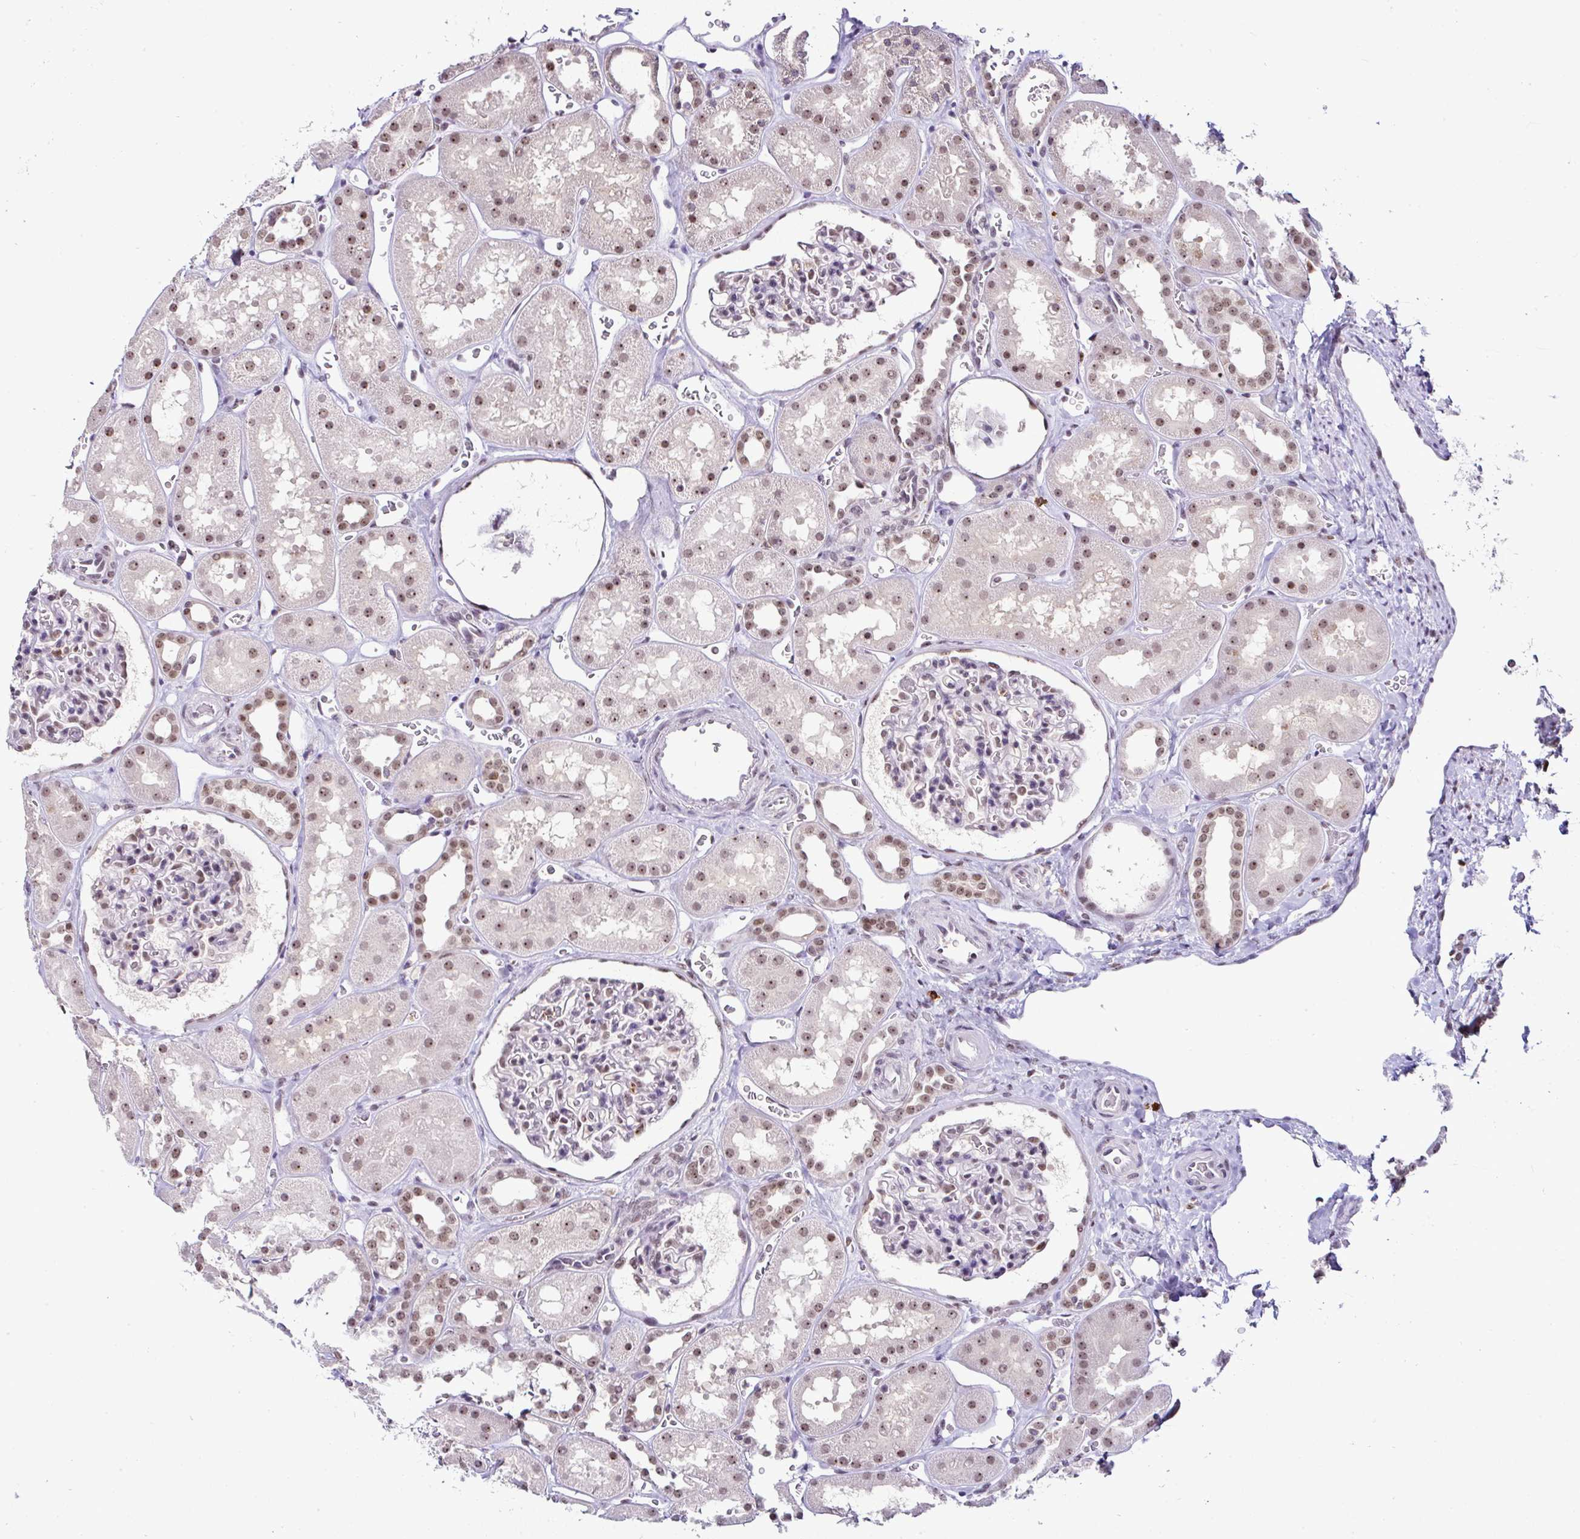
{"staining": {"intensity": "moderate", "quantity": "25%-75%", "location": "nuclear"}, "tissue": "kidney", "cell_type": "Cells in glomeruli", "image_type": "normal", "snomed": [{"axis": "morphology", "description": "Normal tissue, NOS"}, {"axis": "topography", "description": "Kidney"}], "caption": "A brown stain highlights moderate nuclear staining of a protein in cells in glomeruli of benign kidney. Nuclei are stained in blue.", "gene": "PTPN2", "patient": {"sex": "female", "age": 41}}